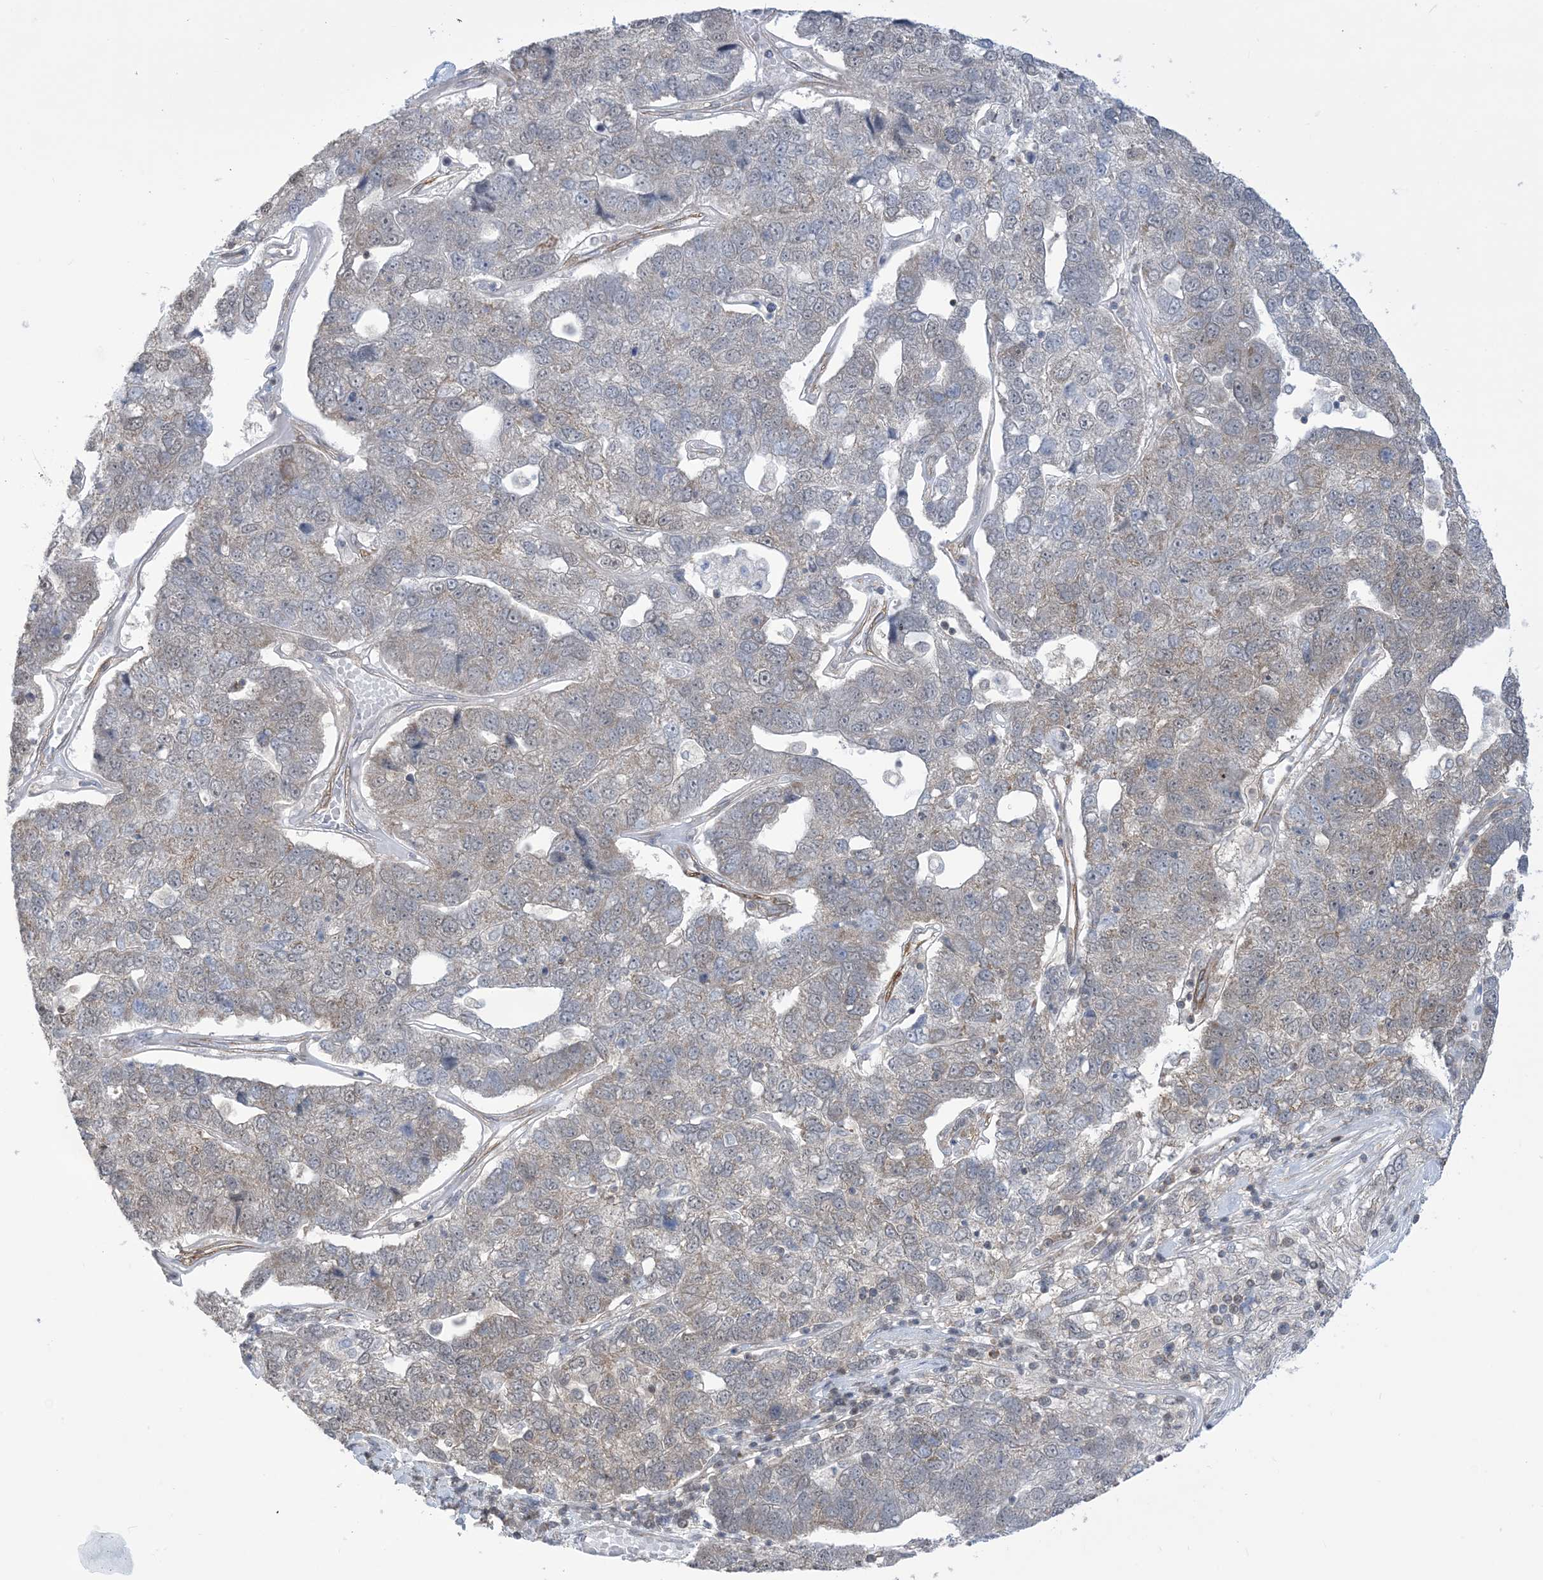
{"staining": {"intensity": "negative", "quantity": "none", "location": "none"}, "tissue": "pancreatic cancer", "cell_type": "Tumor cells", "image_type": "cancer", "snomed": [{"axis": "morphology", "description": "Adenocarcinoma, NOS"}, {"axis": "topography", "description": "Pancreas"}], "caption": "This is a photomicrograph of immunohistochemistry (IHC) staining of pancreatic cancer (adenocarcinoma), which shows no staining in tumor cells.", "gene": "CASP4", "patient": {"sex": "female", "age": 61}}